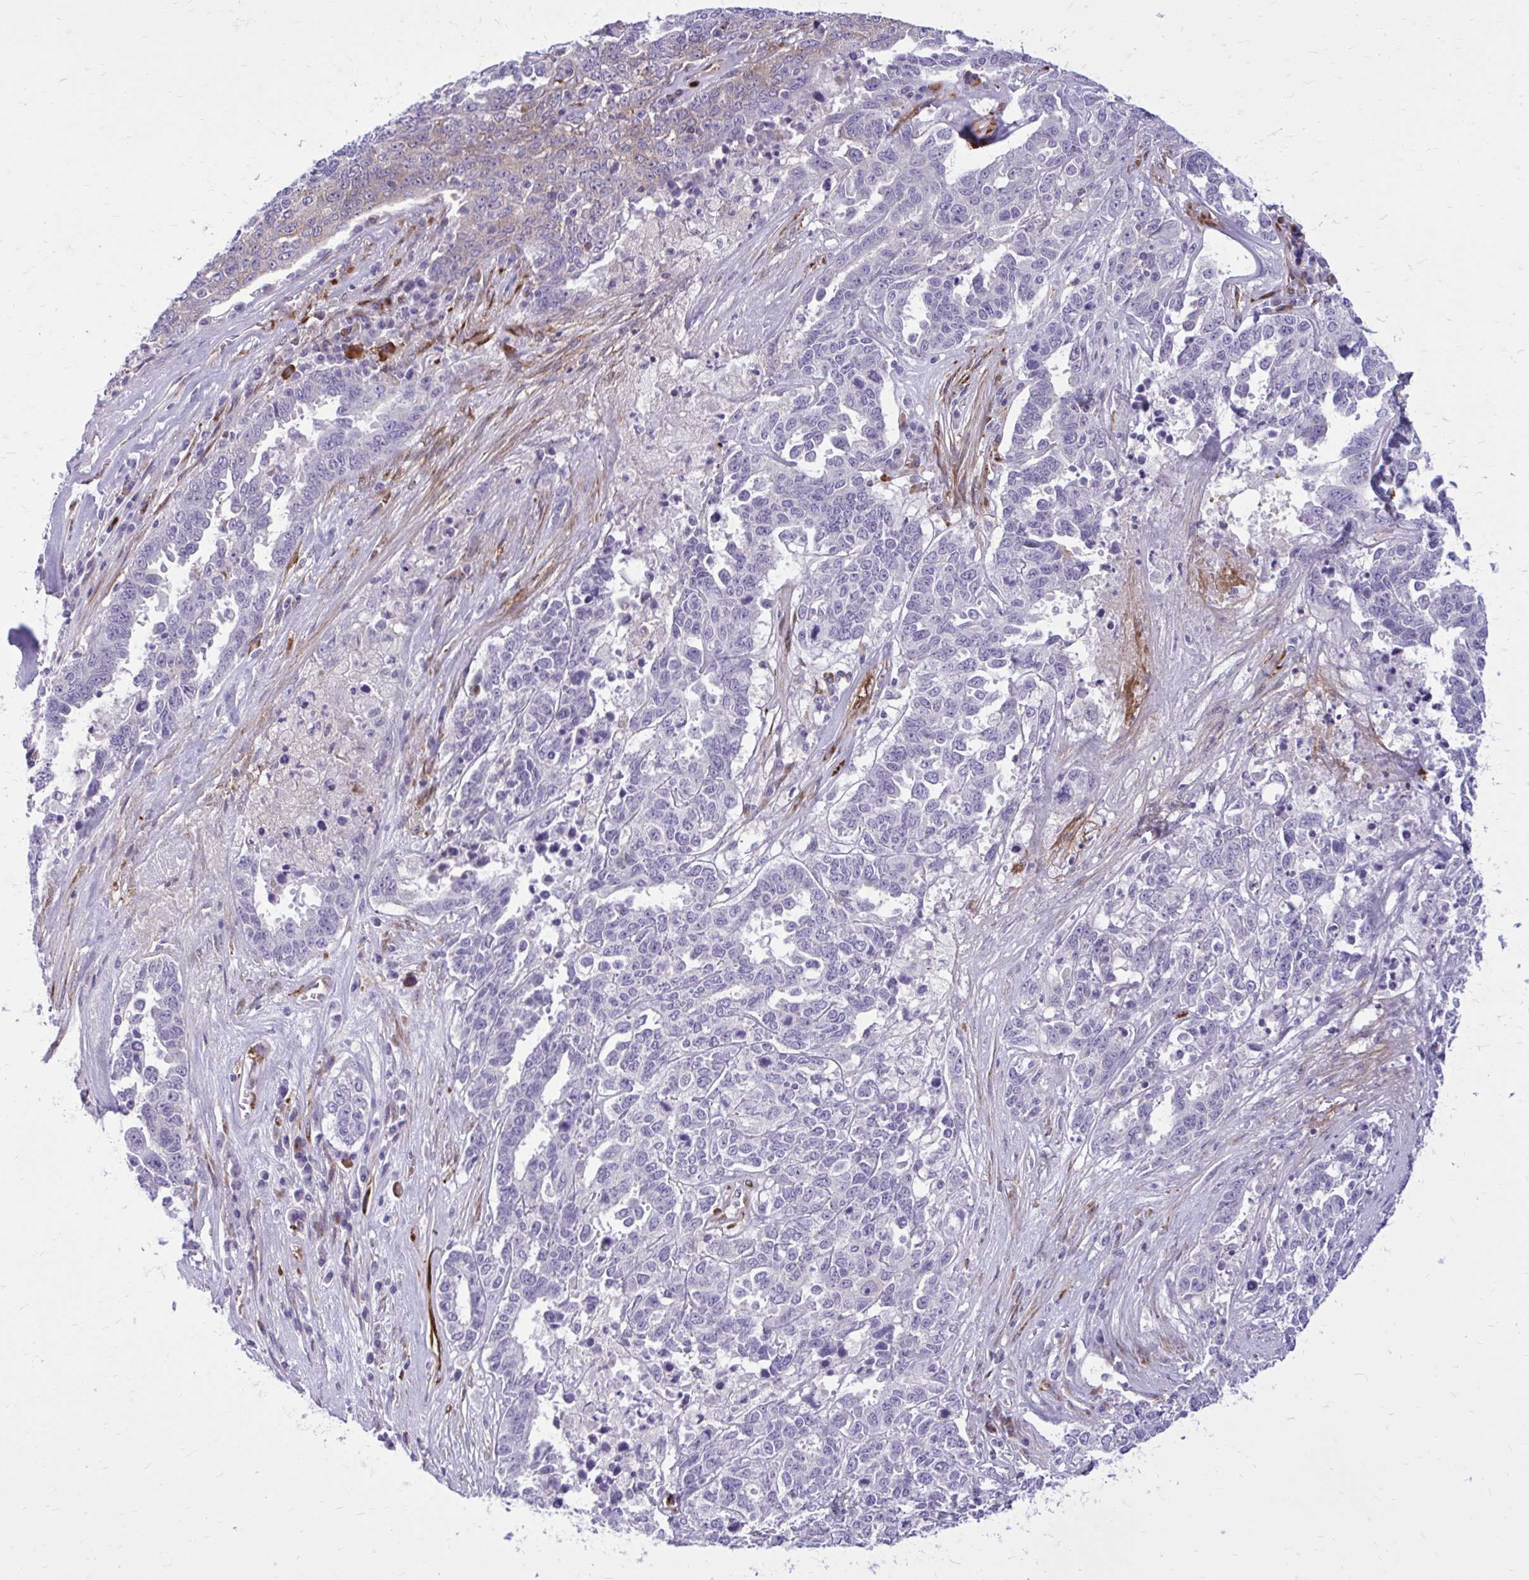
{"staining": {"intensity": "weak", "quantity": "<25%", "location": "cytoplasmic/membranous"}, "tissue": "ovarian cancer", "cell_type": "Tumor cells", "image_type": "cancer", "snomed": [{"axis": "morphology", "description": "Carcinoma, endometroid"}, {"axis": "topography", "description": "Ovary"}], "caption": "Immunohistochemistry (IHC) photomicrograph of ovarian cancer stained for a protein (brown), which demonstrates no positivity in tumor cells.", "gene": "BEND5", "patient": {"sex": "female", "age": 62}}